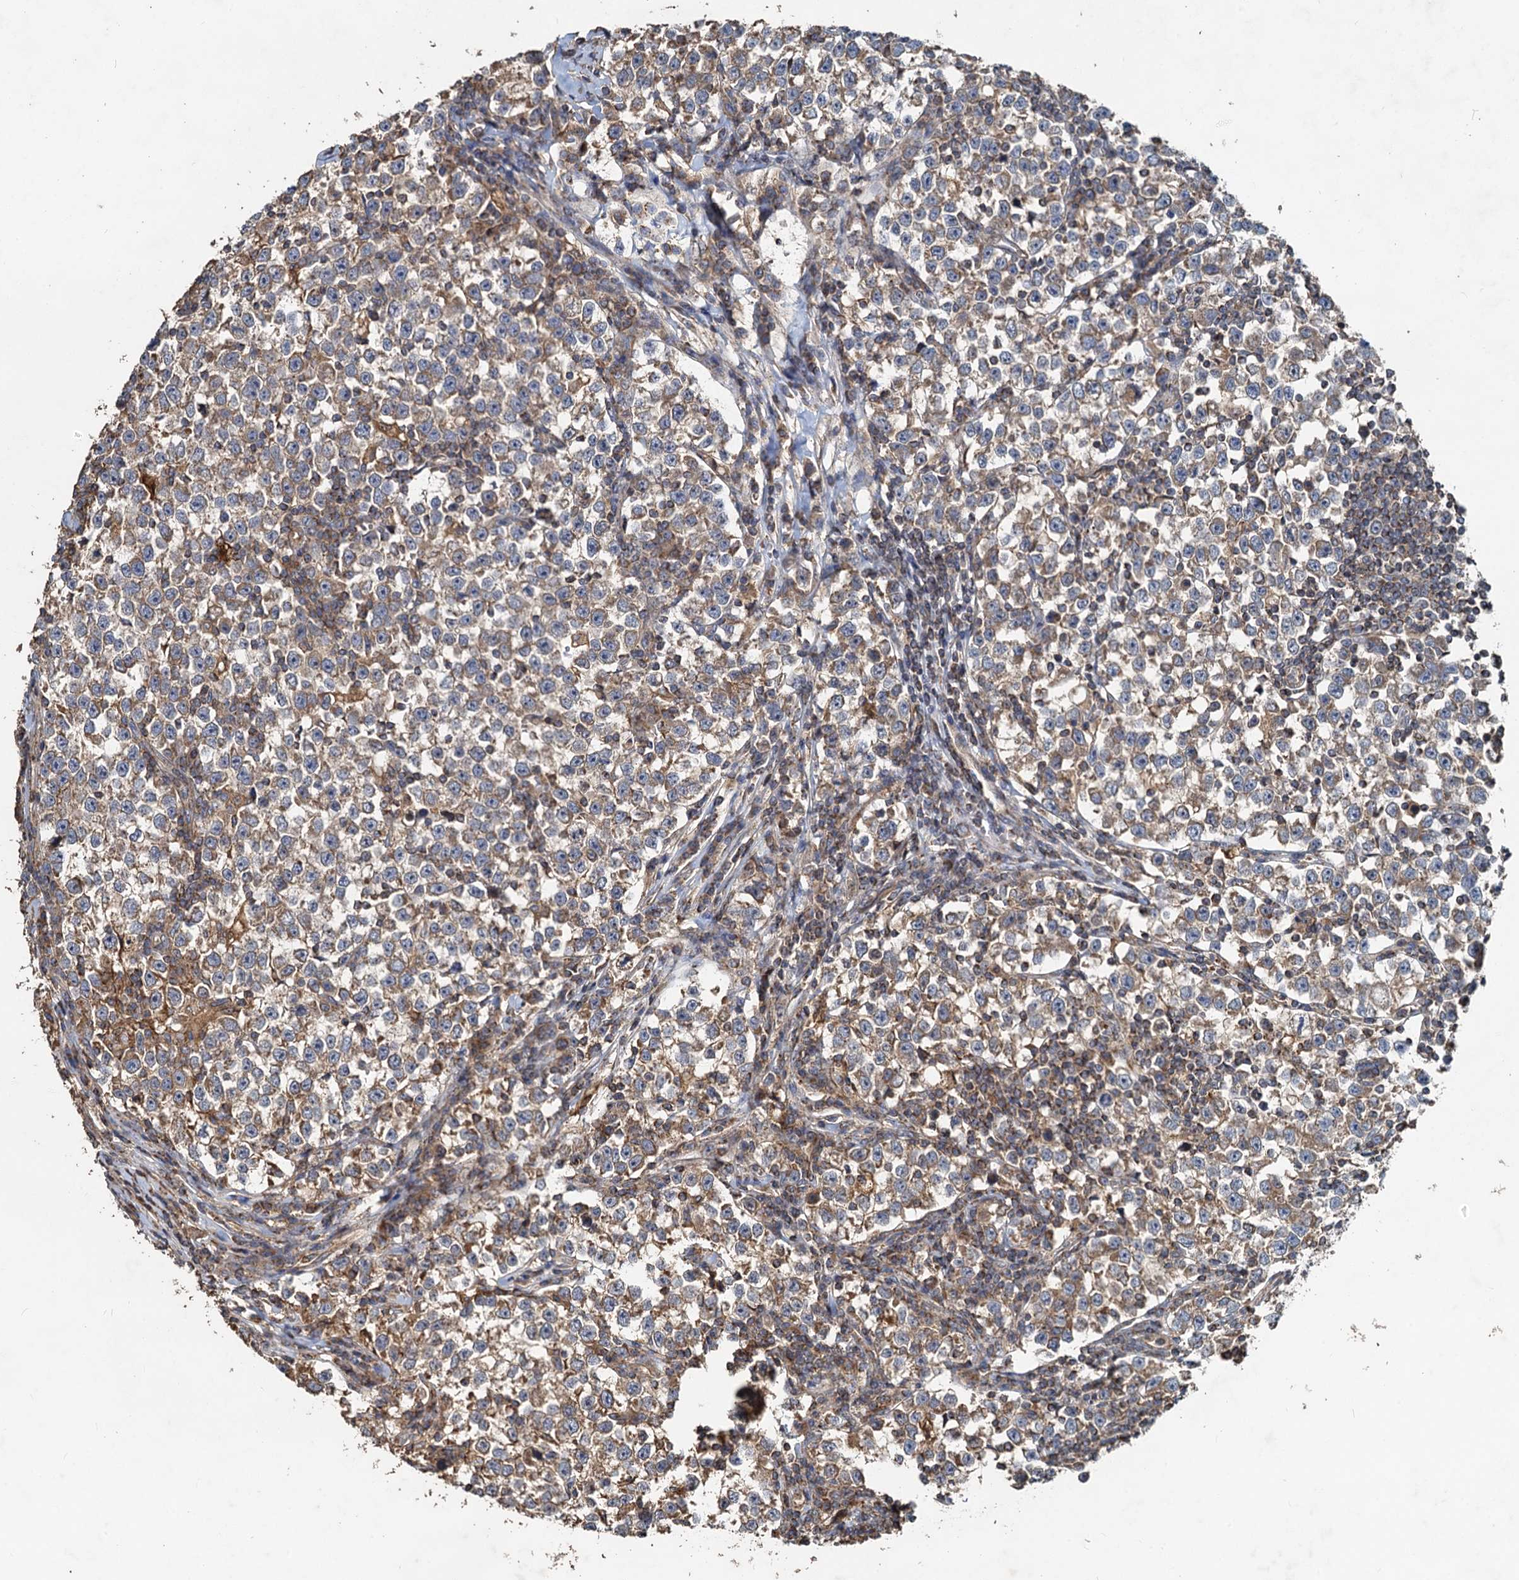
{"staining": {"intensity": "moderate", "quantity": ">75%", "location": "cytoplasmic/membranous"}, "tissue": "testis cancer", "cell_type": "Tumor cells", "image_type": "cancer", "snomed": [{"axis": "morphology", "description": "Normal tissue, NOS"}, {"axis": "morphology", "description": "Seminoma, NOS"}, {"axis": "topography", "description": "Testis"}], "caption": "IHC of testis cancer demonstrates medium levels of moderate cytoplasmic/membranous staining in about >75% of tumor cells. Nuclei are stained in blue.", "gene": "SDS", "patient": {"sex": "male", "age": 43}}